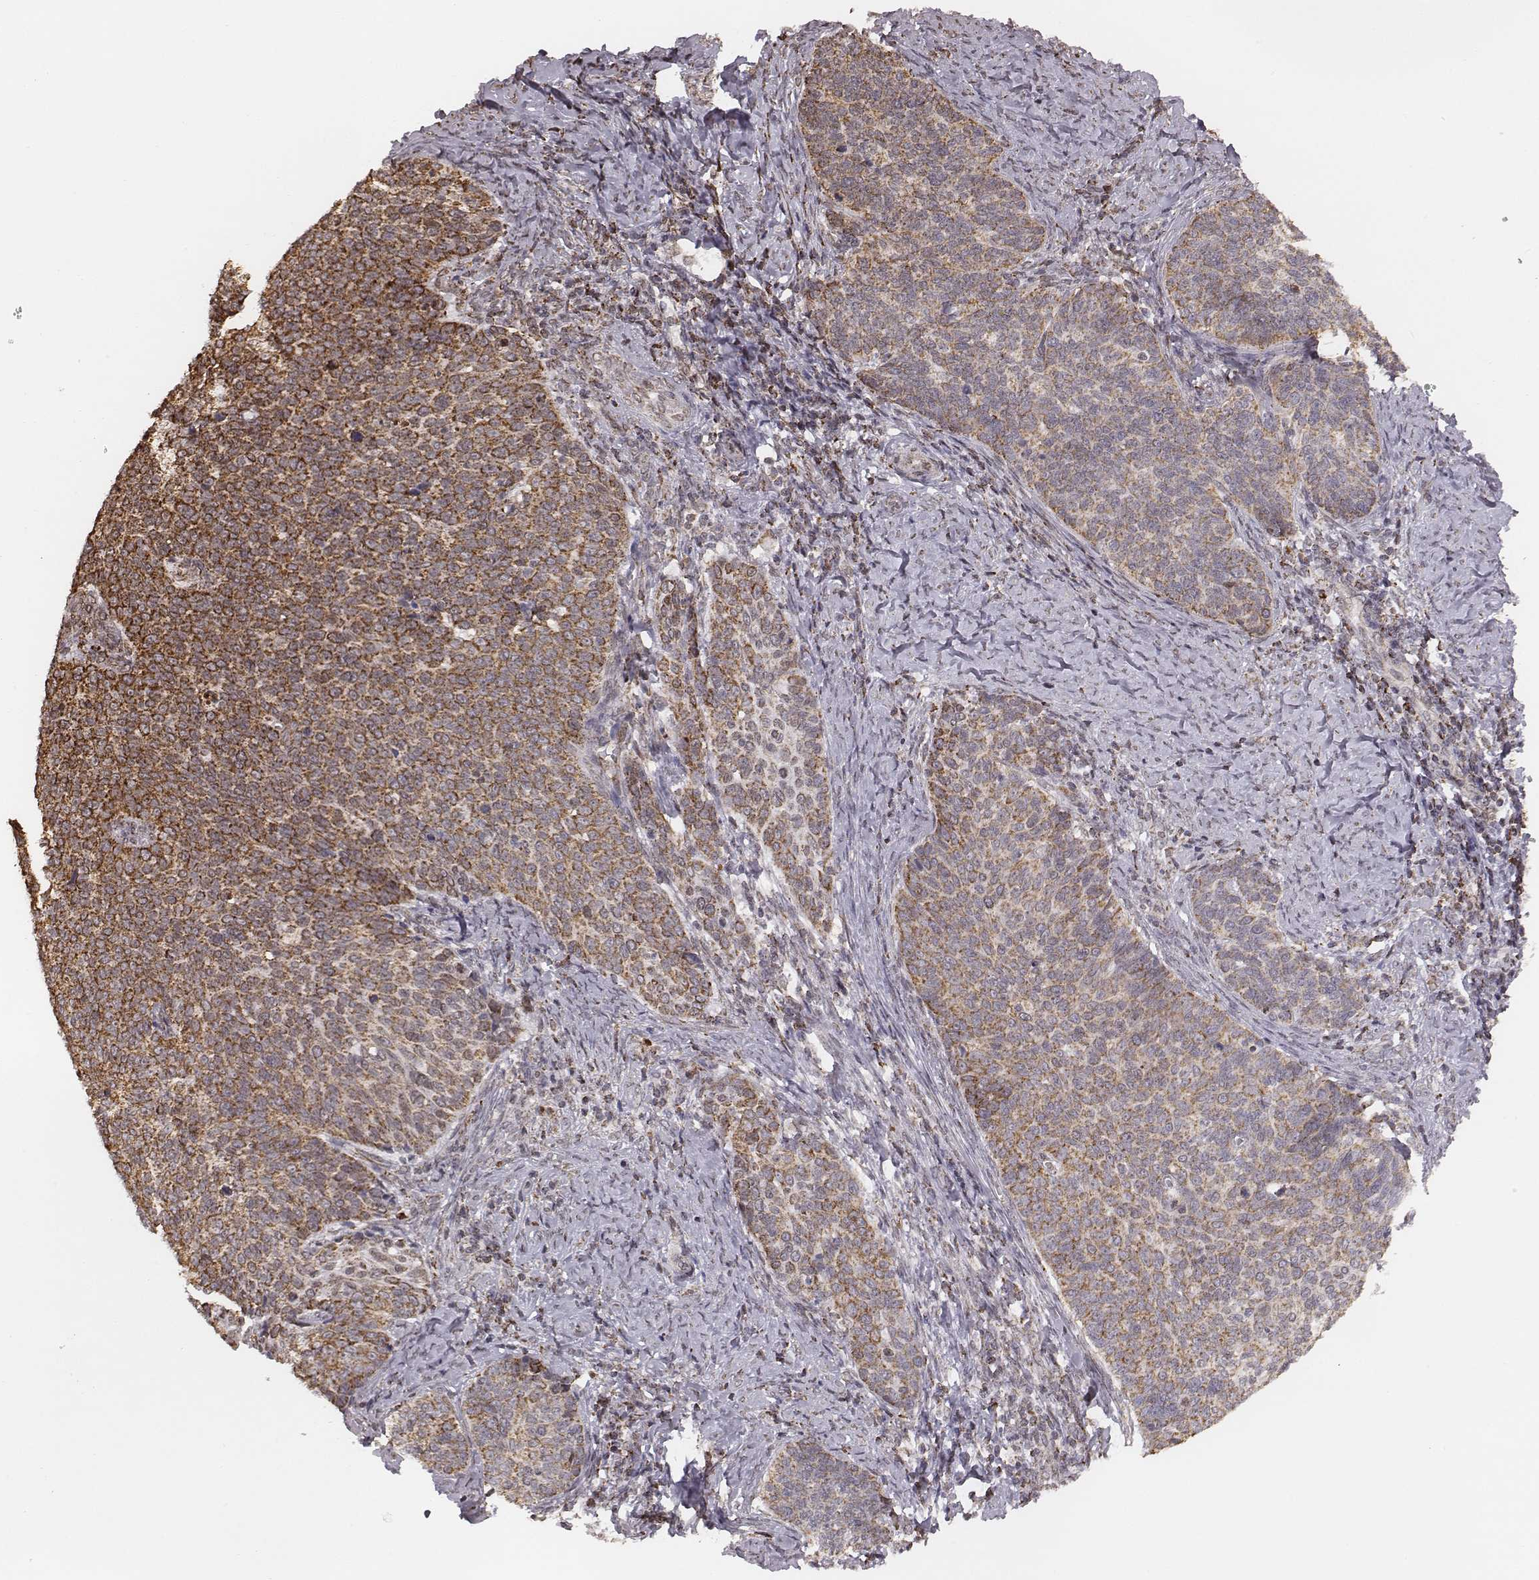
{"staining": {"intensity": "moderate", "quantity": ">75%", "location": "cytoplasmic/membranous"}, "tissue": "cervical cancer", "cell_type": "Tumor cells", "image_type": "cancer", "snomed": [{"axis": "morphology", "description": "Normal tissue, NOS"}, {"axis": "morphology", "description": "Squamous cell carcinoma, NOS"}, {"axis": "topography", "description": "Cervix"}], "caption": "Squamous cell carcinoma (cervical) stained with immunohistochemistry (IHC) demonstrates moderate cytoplasmic/membranous positivity in about >75% of tumor cells.", "gene": "ACOT2", "patient": {"sex": "female", "age": 39}}